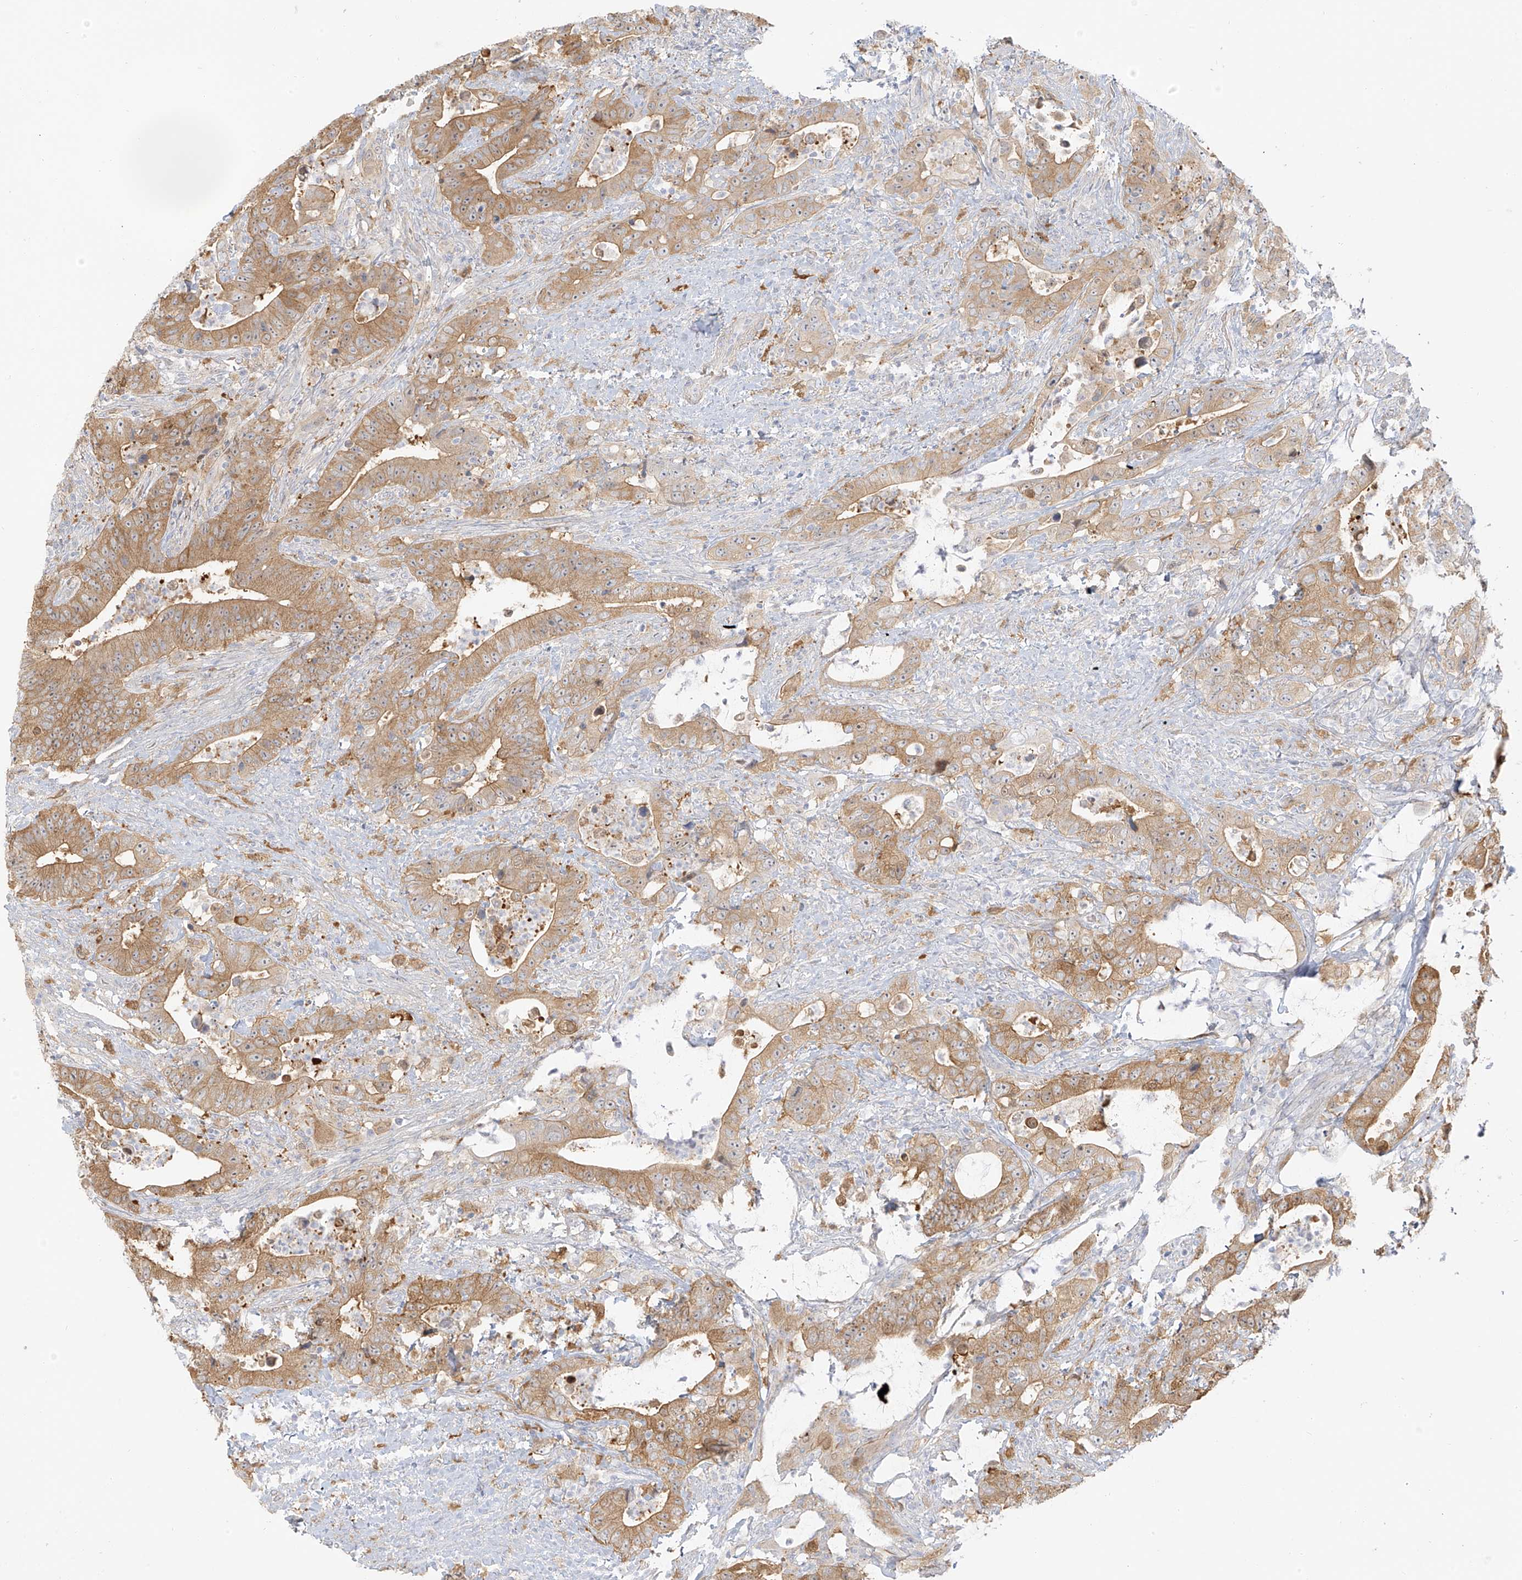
{"staining": {"intensity": "moderate", "quantity": ">75%", "location": "cytoplasmic/membranous"}, "tissue": "colorectal cancer", "cell_type": "Tumor cells", "image_type": "cancer", "snomed": [{"axis": "morphology", "description": "Adenocarcinoma, NOS"}, {"axis": "topography", "description": "Colon"}], "caption": "This is an image of immunohistochemistry staining of colorectal cancer, which shows moderate expression in the cytoplasmic/membranous of tumor cells.", "gene": "UPK1B", "patient": {"sex": "female", "age": 75}}